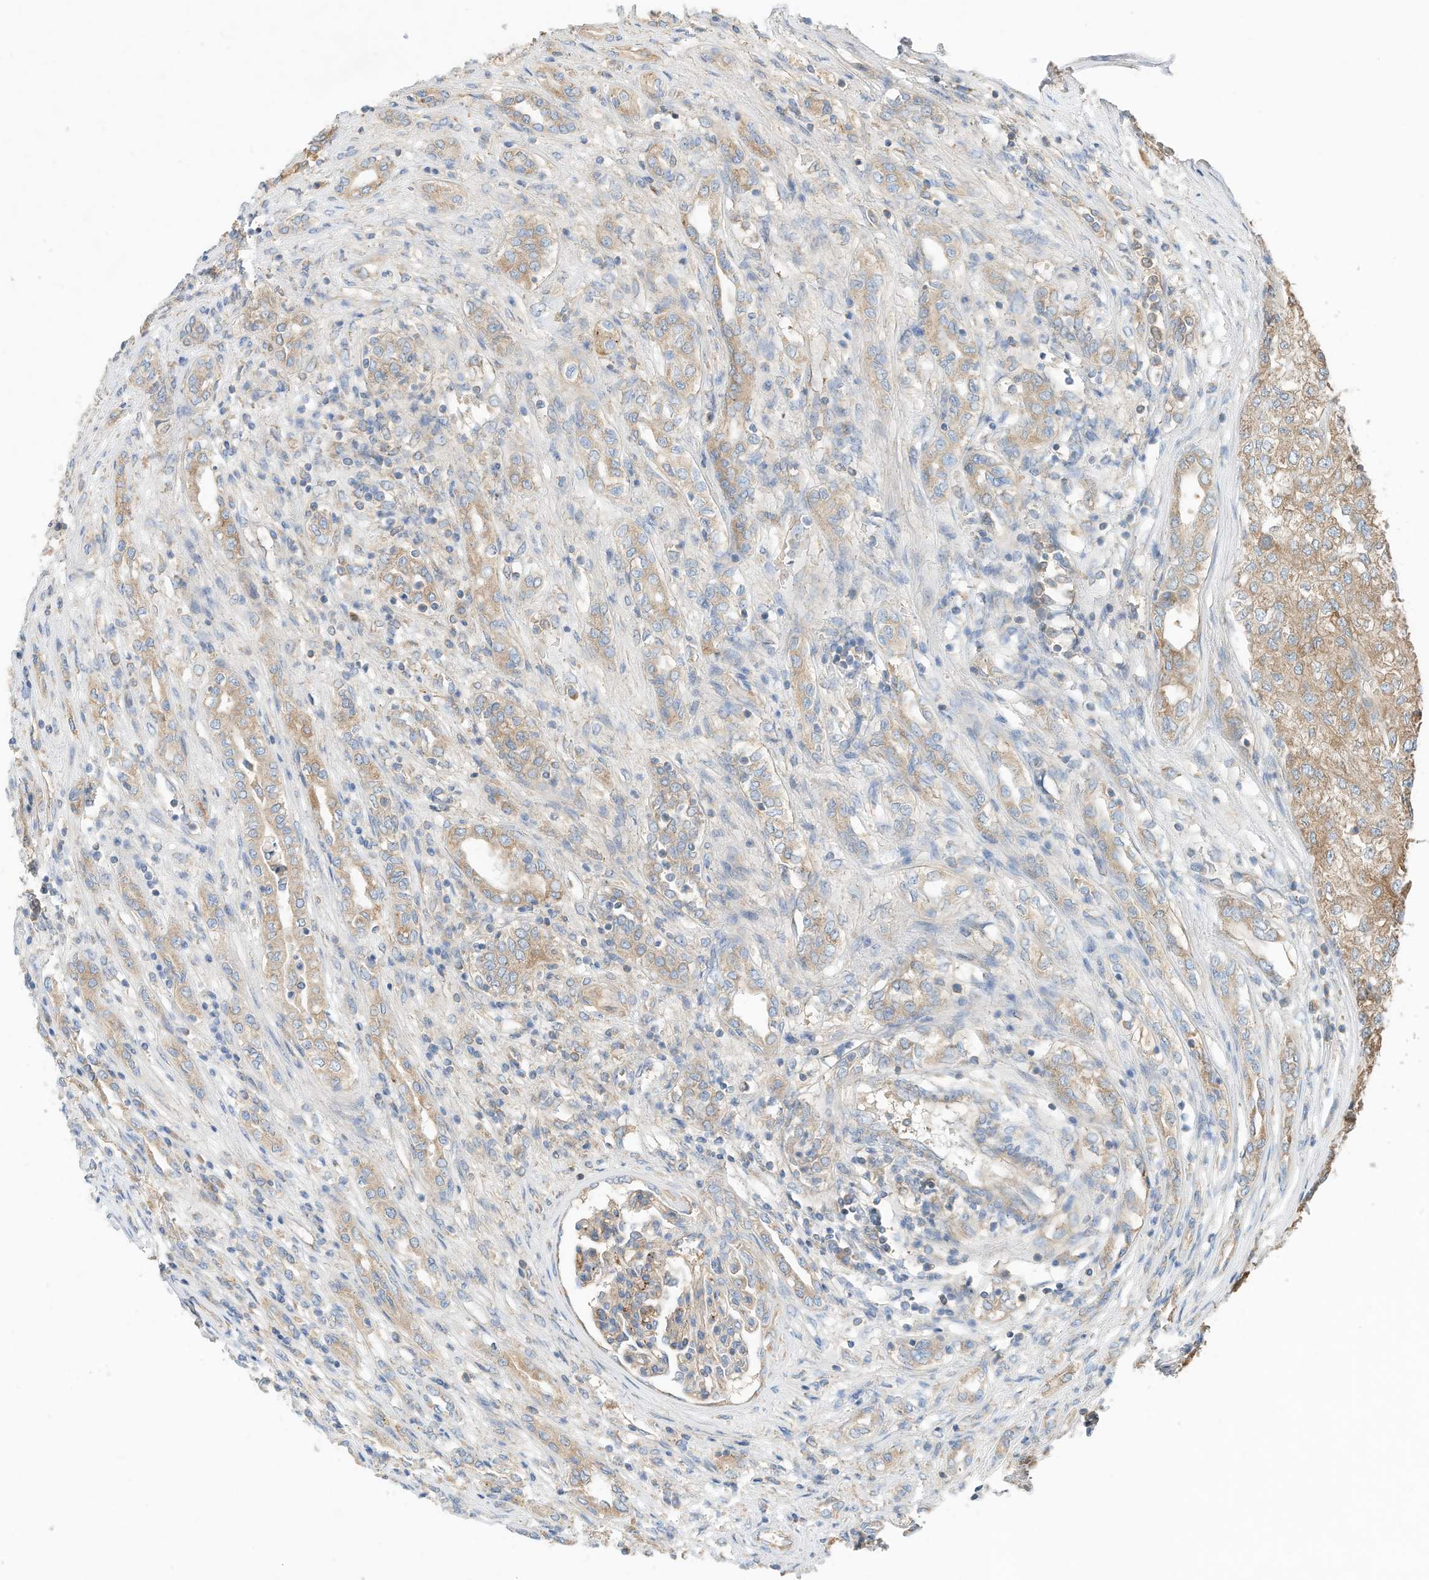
{"staining": {"intensity": "moderate", "quantity": ">75%", "location": "cytoplasmic/membranous"}, "tissue": "renal cancer", "cell_type": "Tumor cells", "image_type": "cancer", "snomed": [{"axis": "morphology", "description": "Adenocarcinoma, NOS"}, {"axis": "topography", "description": "Kidney"}], "caption": "The immunohistochemical stain highlights moderate cytoplasmic/membranous positivity in tumor cells of adenocarcinoma (renal) tissue.", "gene": "CPAMD8", "patient": {"sex": "female", "age": 54}}